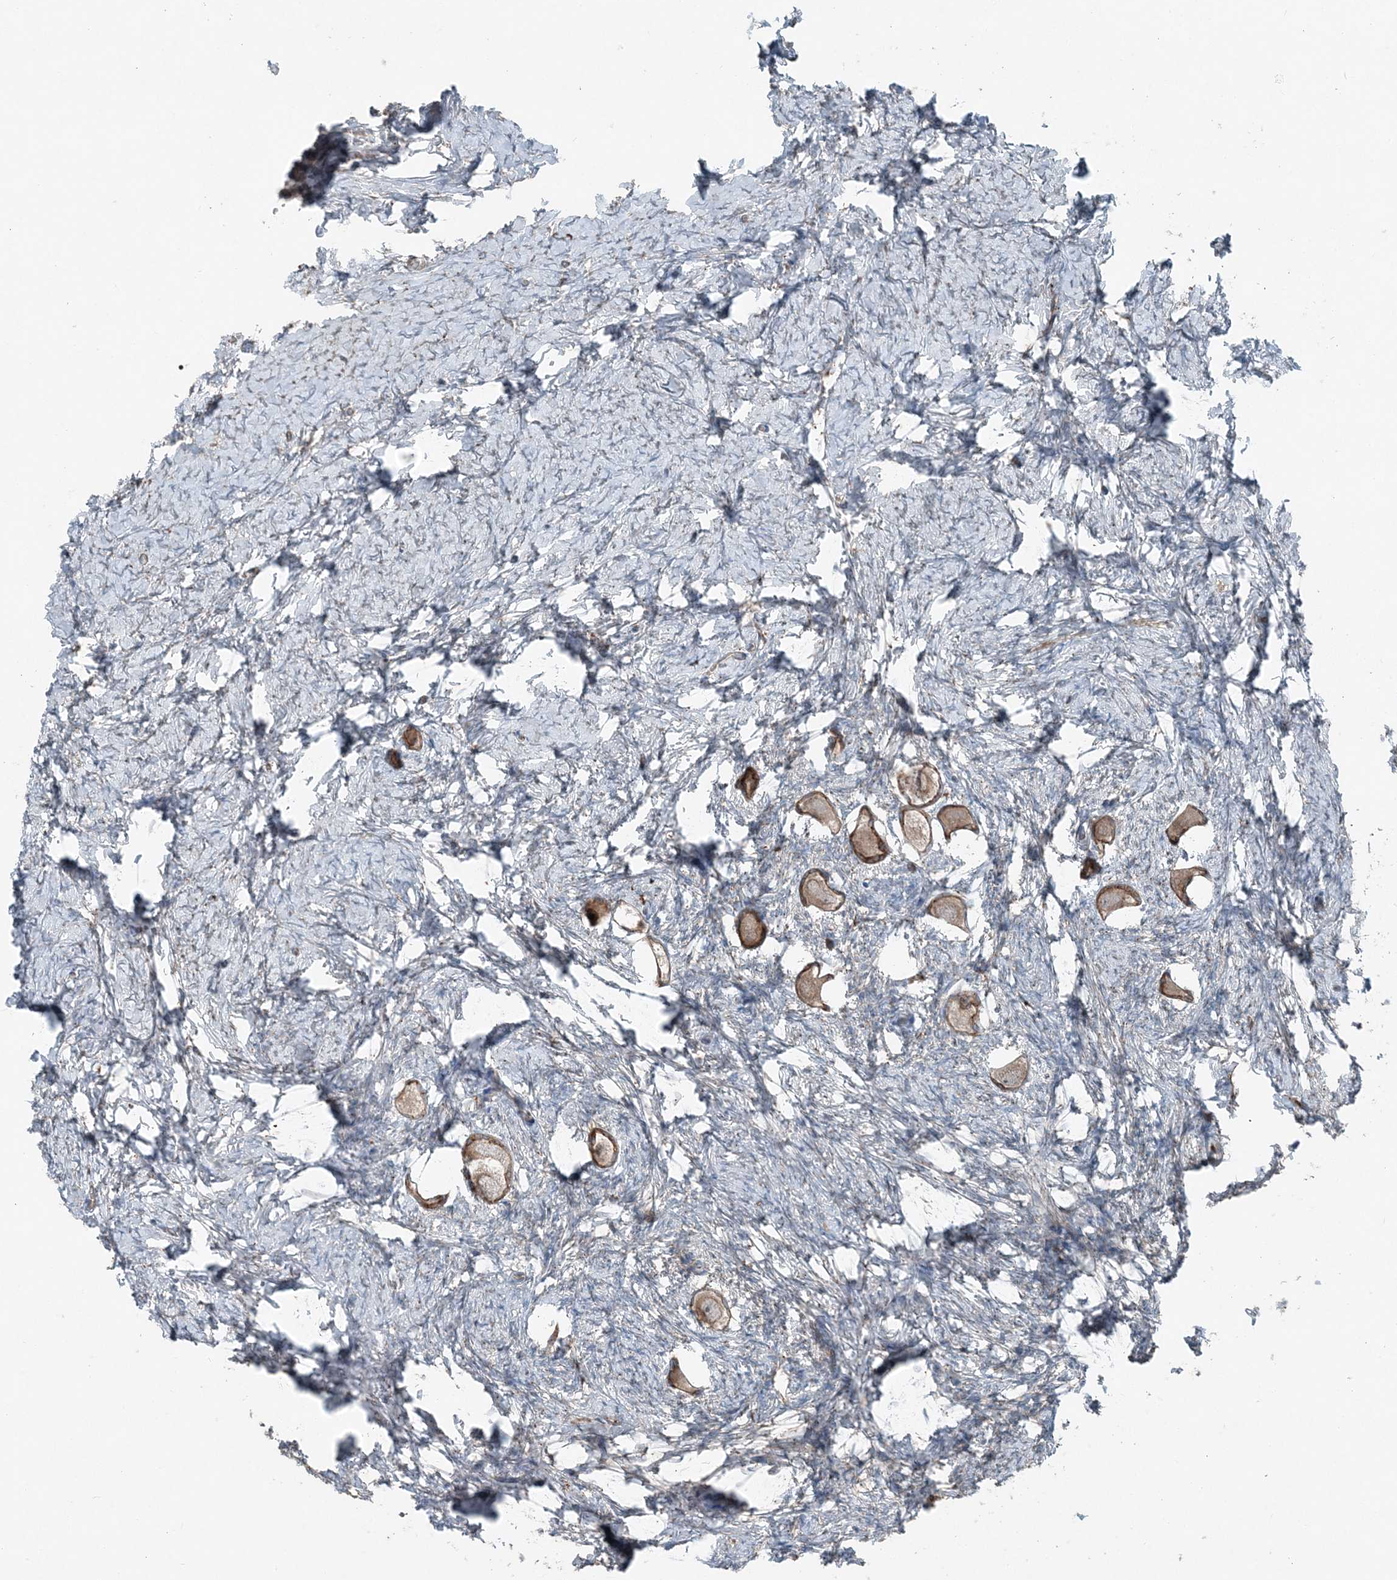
{"staining": {"intensity": "moderate", "quantity": ">75%", "location": "cytoplasmic/membranous"}, "tissue": "ovary", "cell_type": "Follicle cells", "image_type": "normal", "snomed": [{"axis": "morphology", "description": "Normal tissue, NOS"}, {"axis": "topography", "description": "Ovary"}], "caption": "High-magnification brightfield microscopy of benign ovary stained with DAB (brown) and counterstained with hematoxylin (blue). follicle cells exhibit moderate cytoplasmic/membranous positivity is identified in approximately>75% of cells. Nuclei are stained in blue.", "gene": "KY", "patient": {"sex": "female", "age": 27}}